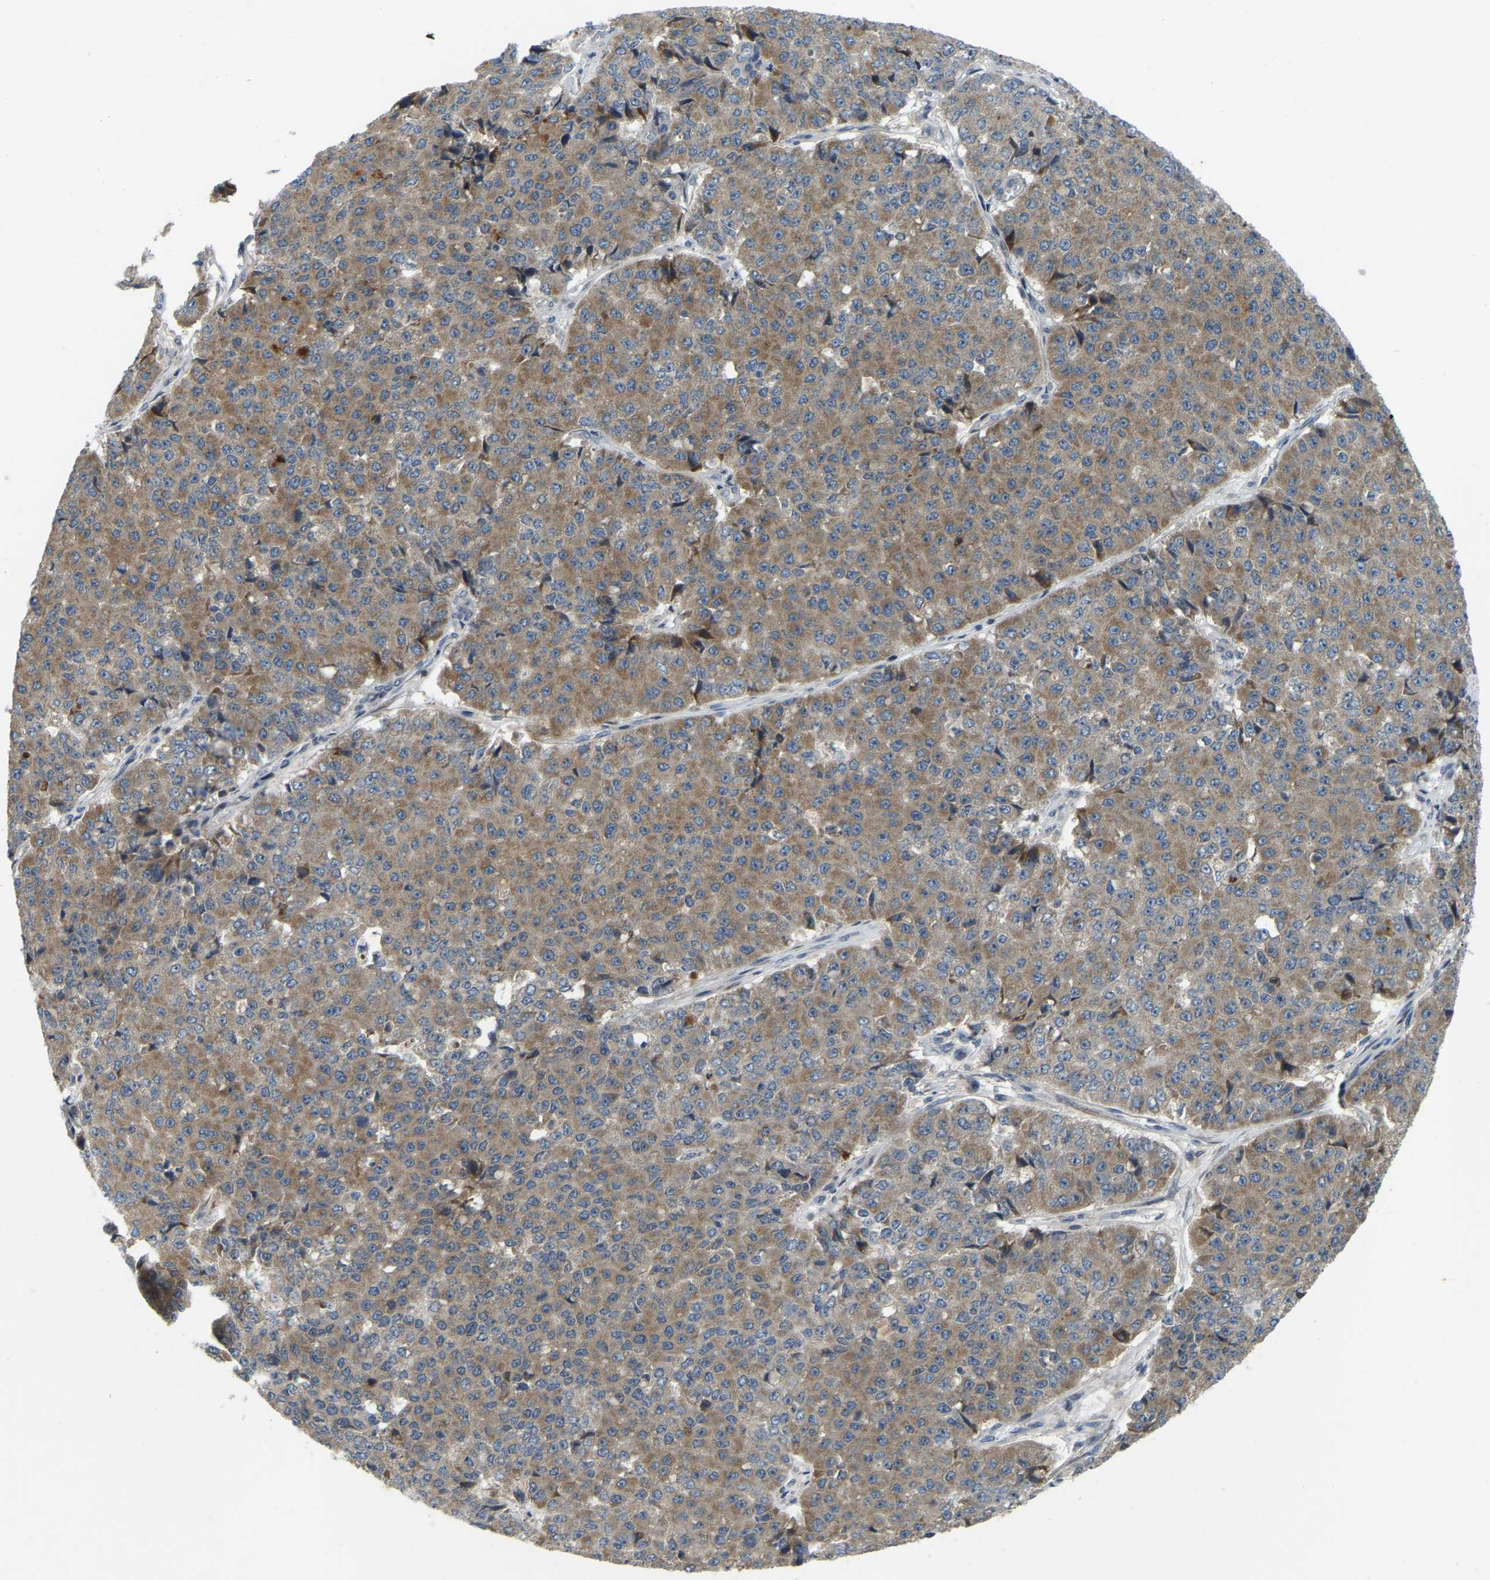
{"staining": {"intensity": "moderate", "quantity": ">75%", "location": "cytoplasmic/membranous"}, "tissue": "pancreatic cancer", "cell_type": "Tumor cells", "image_type": "cancer", "snomed": [{"axis": "morphology", "description": "Adenocarcinoma, NOS"}, {"axis": "topography", "description": "Pancreas"}], "caption": "A brown stain labels moderate cytoplasmic/membranous expression of a protein in pancreatic cancer (adenocarcinoma) tumor cells. (Stains: DAB in brown, nuclei in blue, Microscopy: brightfield microscopy at high magnification).", "gene": "PARL", "patient": {"sex": "male", "age": 50}}